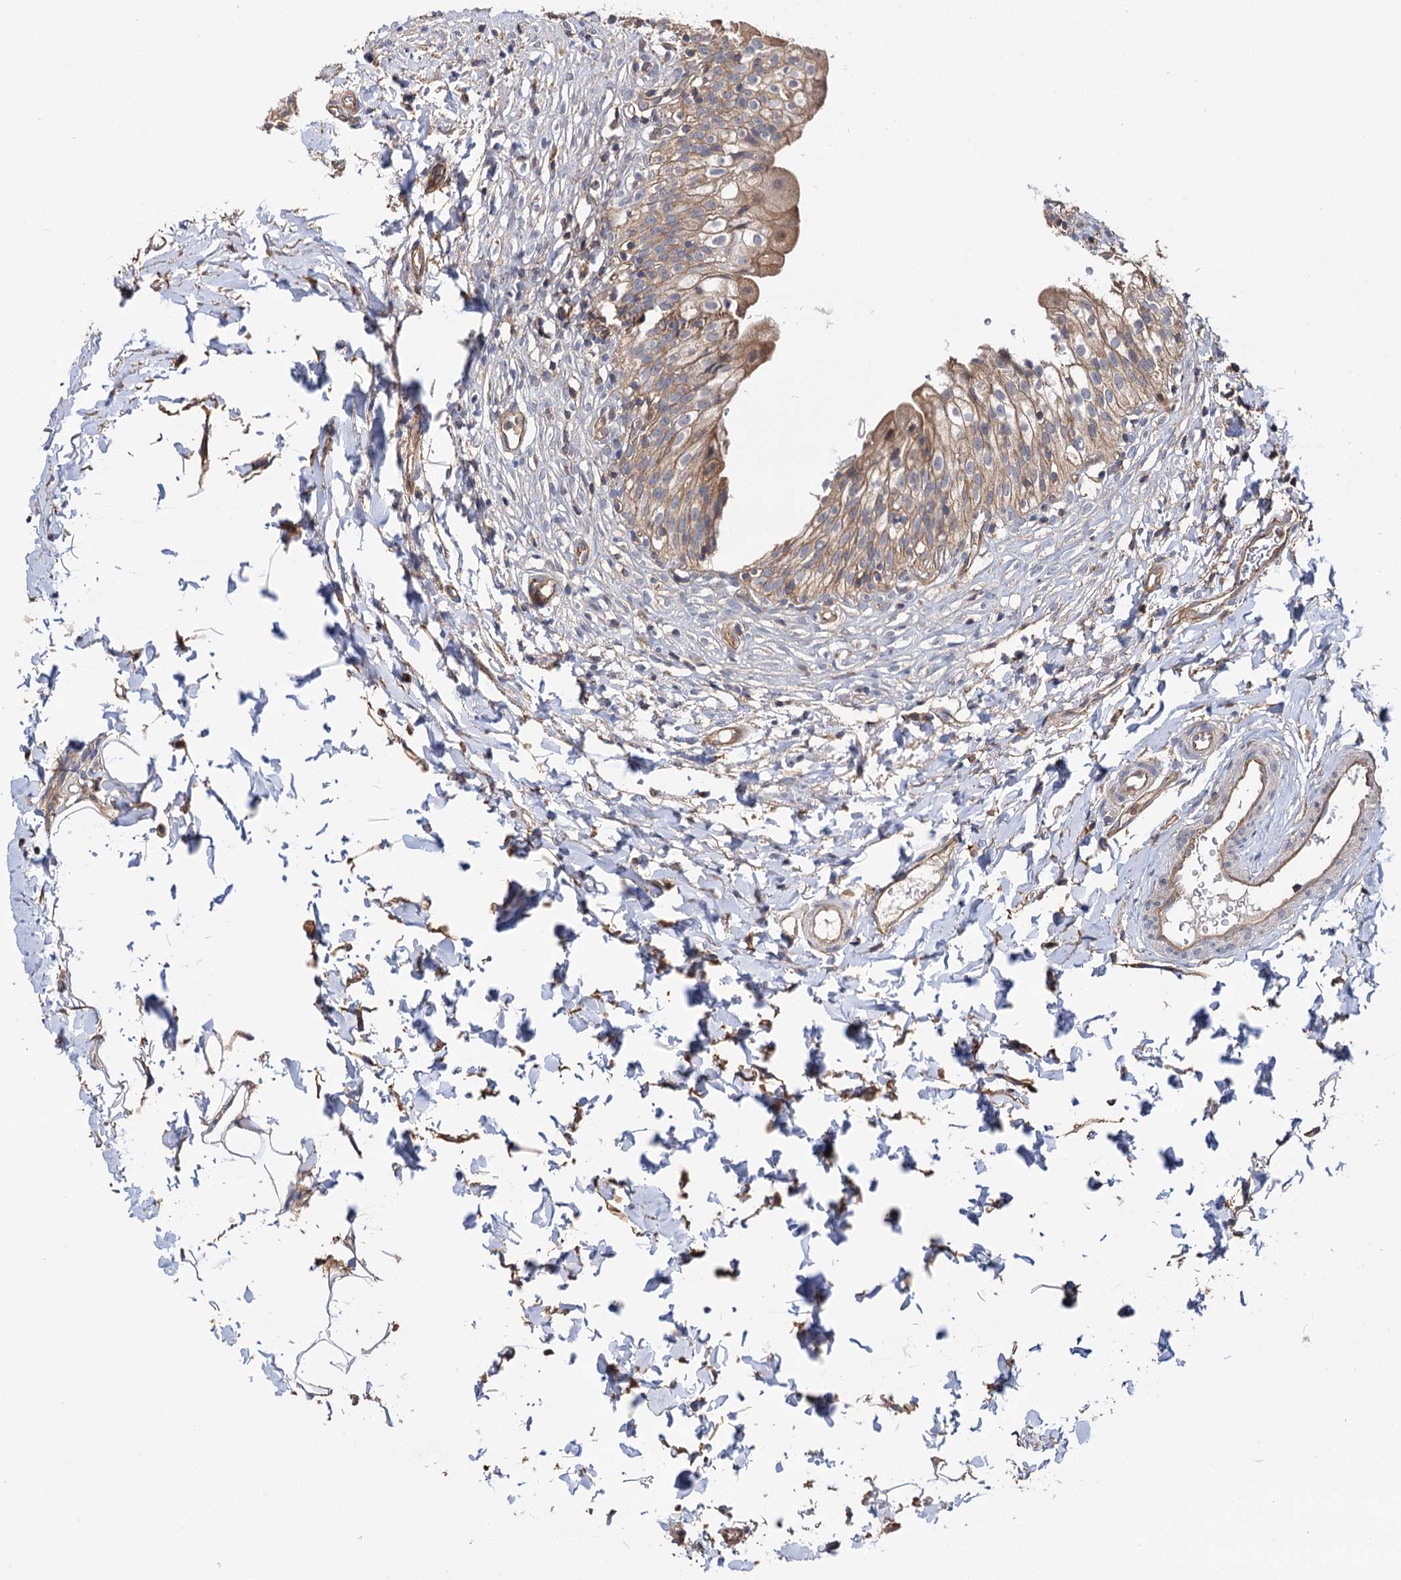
{"staining": {"intensity": "moderate", "quantity": ">75%", "location": "cytoplasmic/membranous"}, "tissue": "urinary bladder", "cell_type": "Urothelial cells", "image_type": "normal", "snomed": [{"axis": "morphology", "description": "Normal tissue, NOS"}, {"axis": "topography", "description": "Urinary bladder"}], "caption": "A brown stain labels moderate cytoplasmic/membranous expression of a protein in urothelial cells of unremarkable urinary bladder. The staining is performed using DAB brown chromogen to label protein expression. The nuclei are counter-stained blue using hematoxylin.", "gene": "IDI1", "patient": {"sex": "male", "age": 55}}